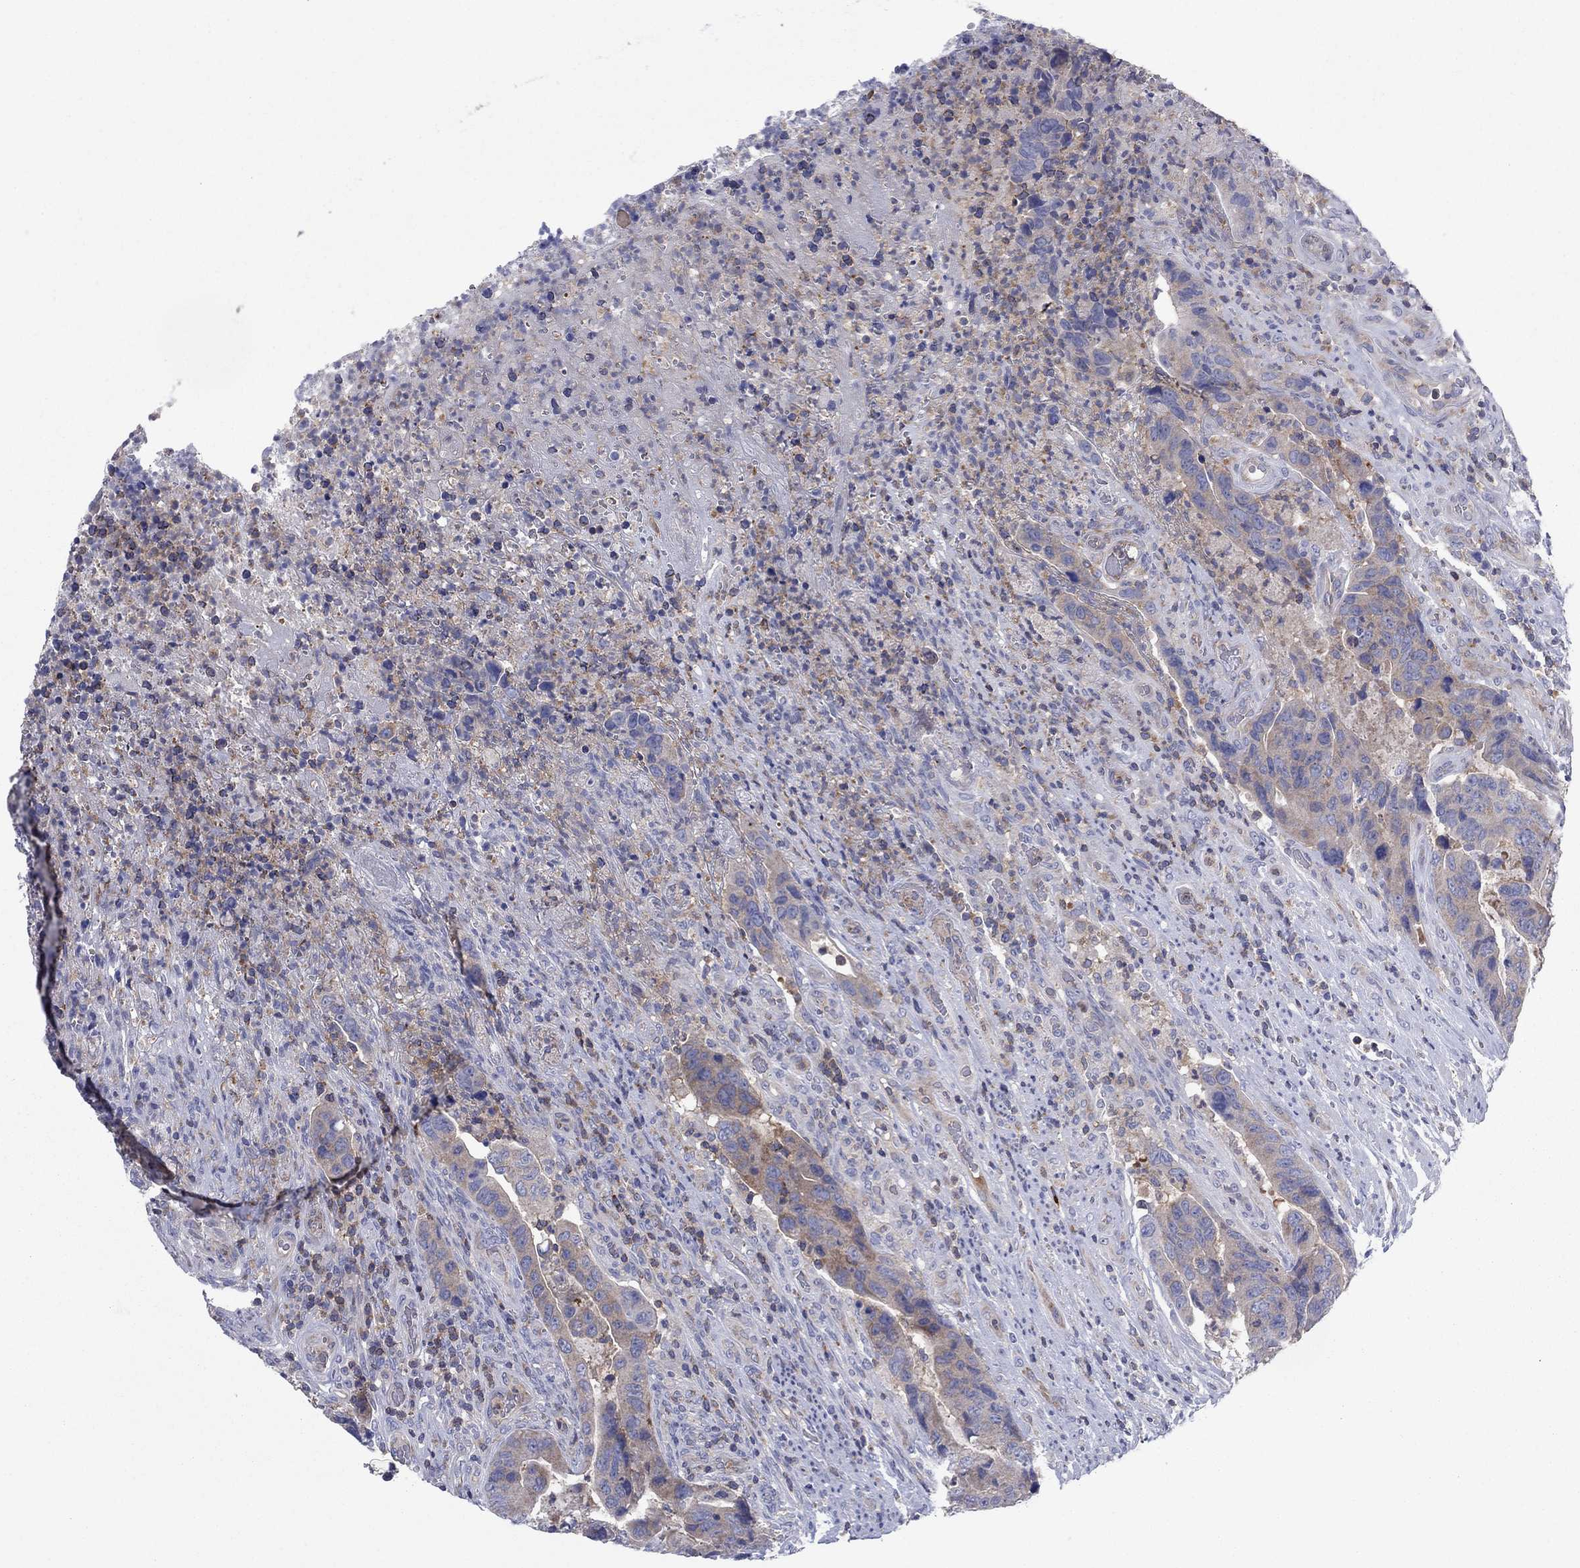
{"staining": {"intensity": "weak", "quantity": "<25%", "location": "cytoplasmic/membranous"}, "tissue": "colorectal cancer", "cell_type": "Tumor cells", "image_type": "cancer", "snomed": [{"axis": "morphology", "description": "Adenocarcinoma, NOS"}, {"axis": "topography", "description": "Colon"}], "caption": "High power microscopy micrograph of an immunohistochemistry (IHC) histopathology image of colorectal cancer (adenocarcinoma), revealing no significant positivity in tumor cells.", "gene": "PVR", "patient": {"sex": "female", "age": 56}}